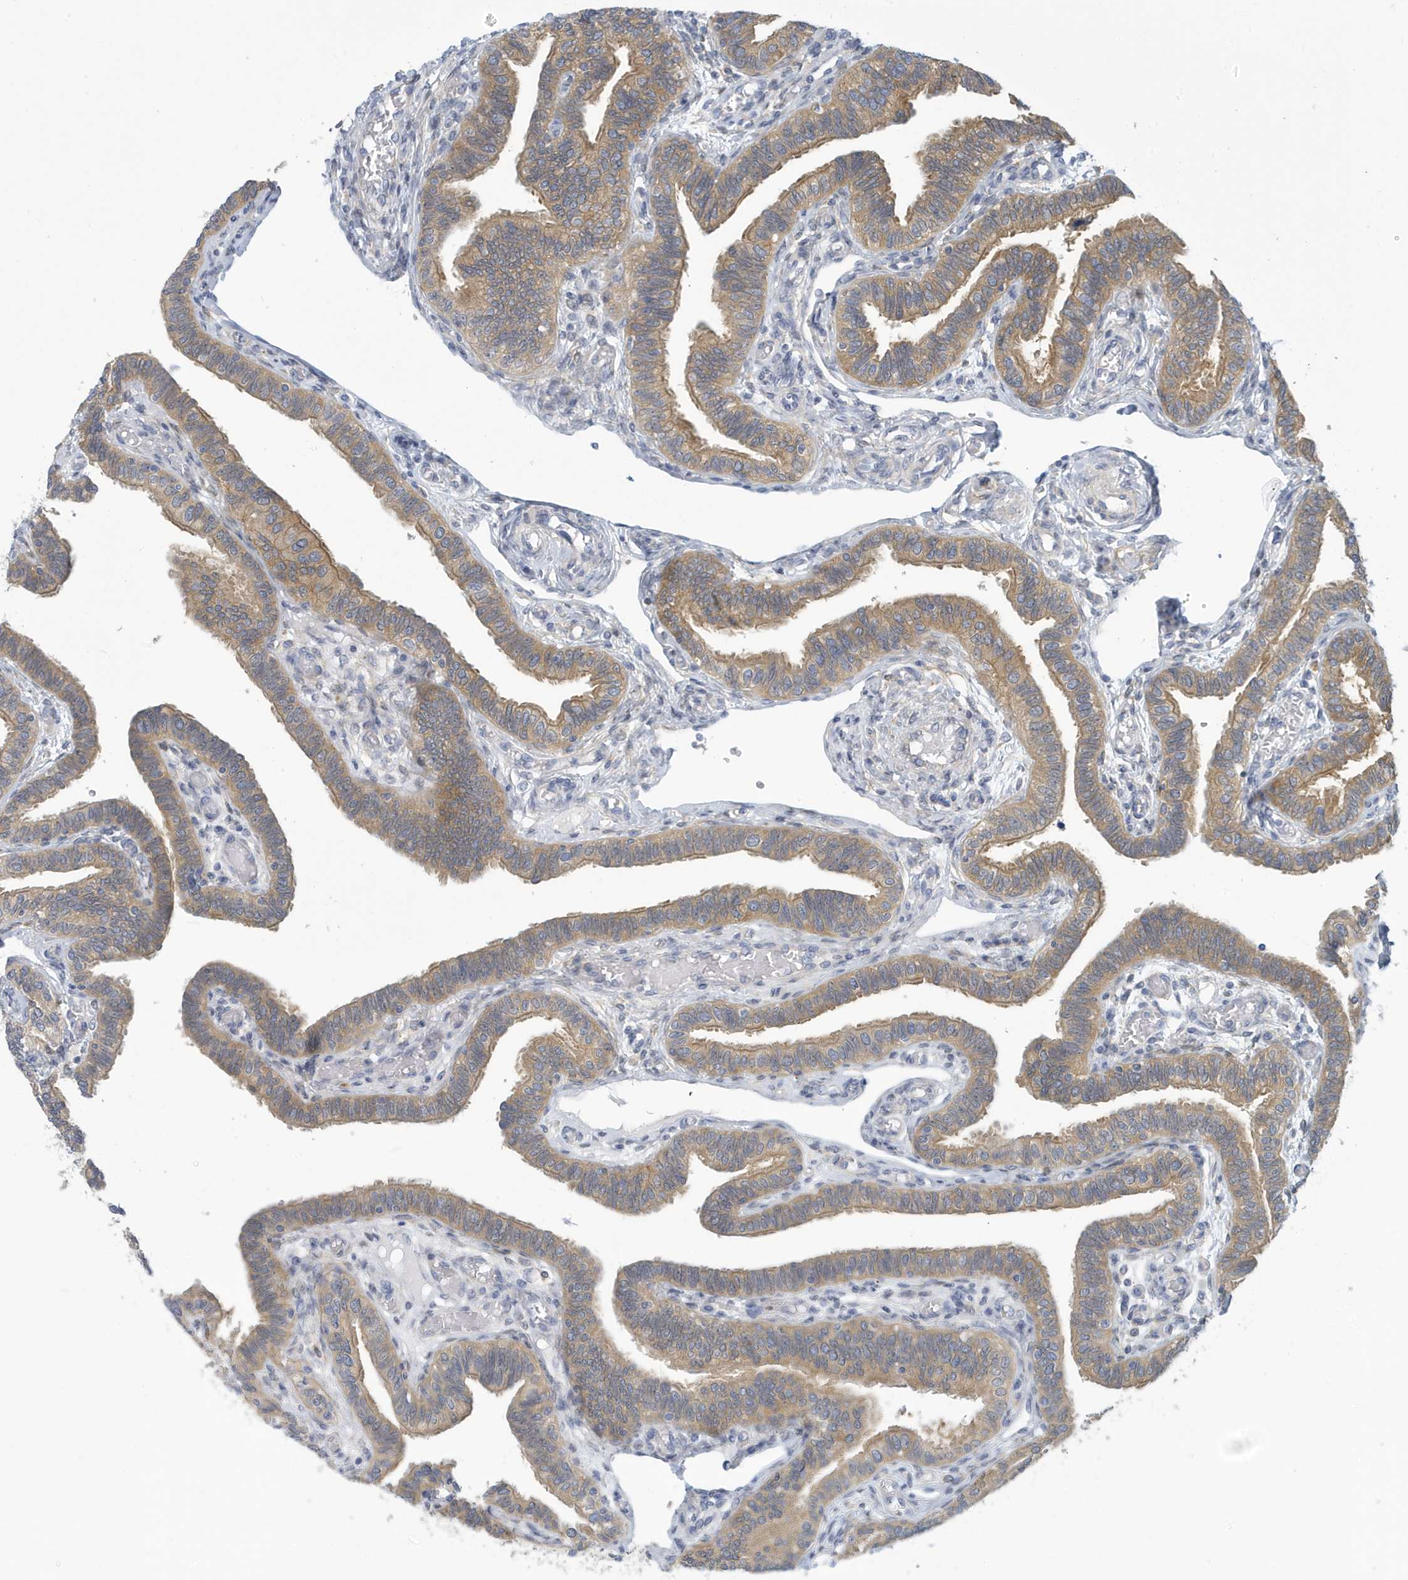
{"staining": {"intensity": "moderate", "quantity": ">75%", "location": "cytoplasmic/membranous"}, "tissue": "fallopian tube", "cell_type": "Glandular cells", "image_type": "normal", "snomed": [{"axis": "morphology", "description": "Normal tissue, NOS"}, {"axis": "topography", "description": "Fallopian tube"}], "caption": "Benign fallopian tube reveals moderate cytoplasmic/membranous expression in about >75% of glandular cells.", "gene": "VTA1", "patient": {"sex": "female", "age": 39}}